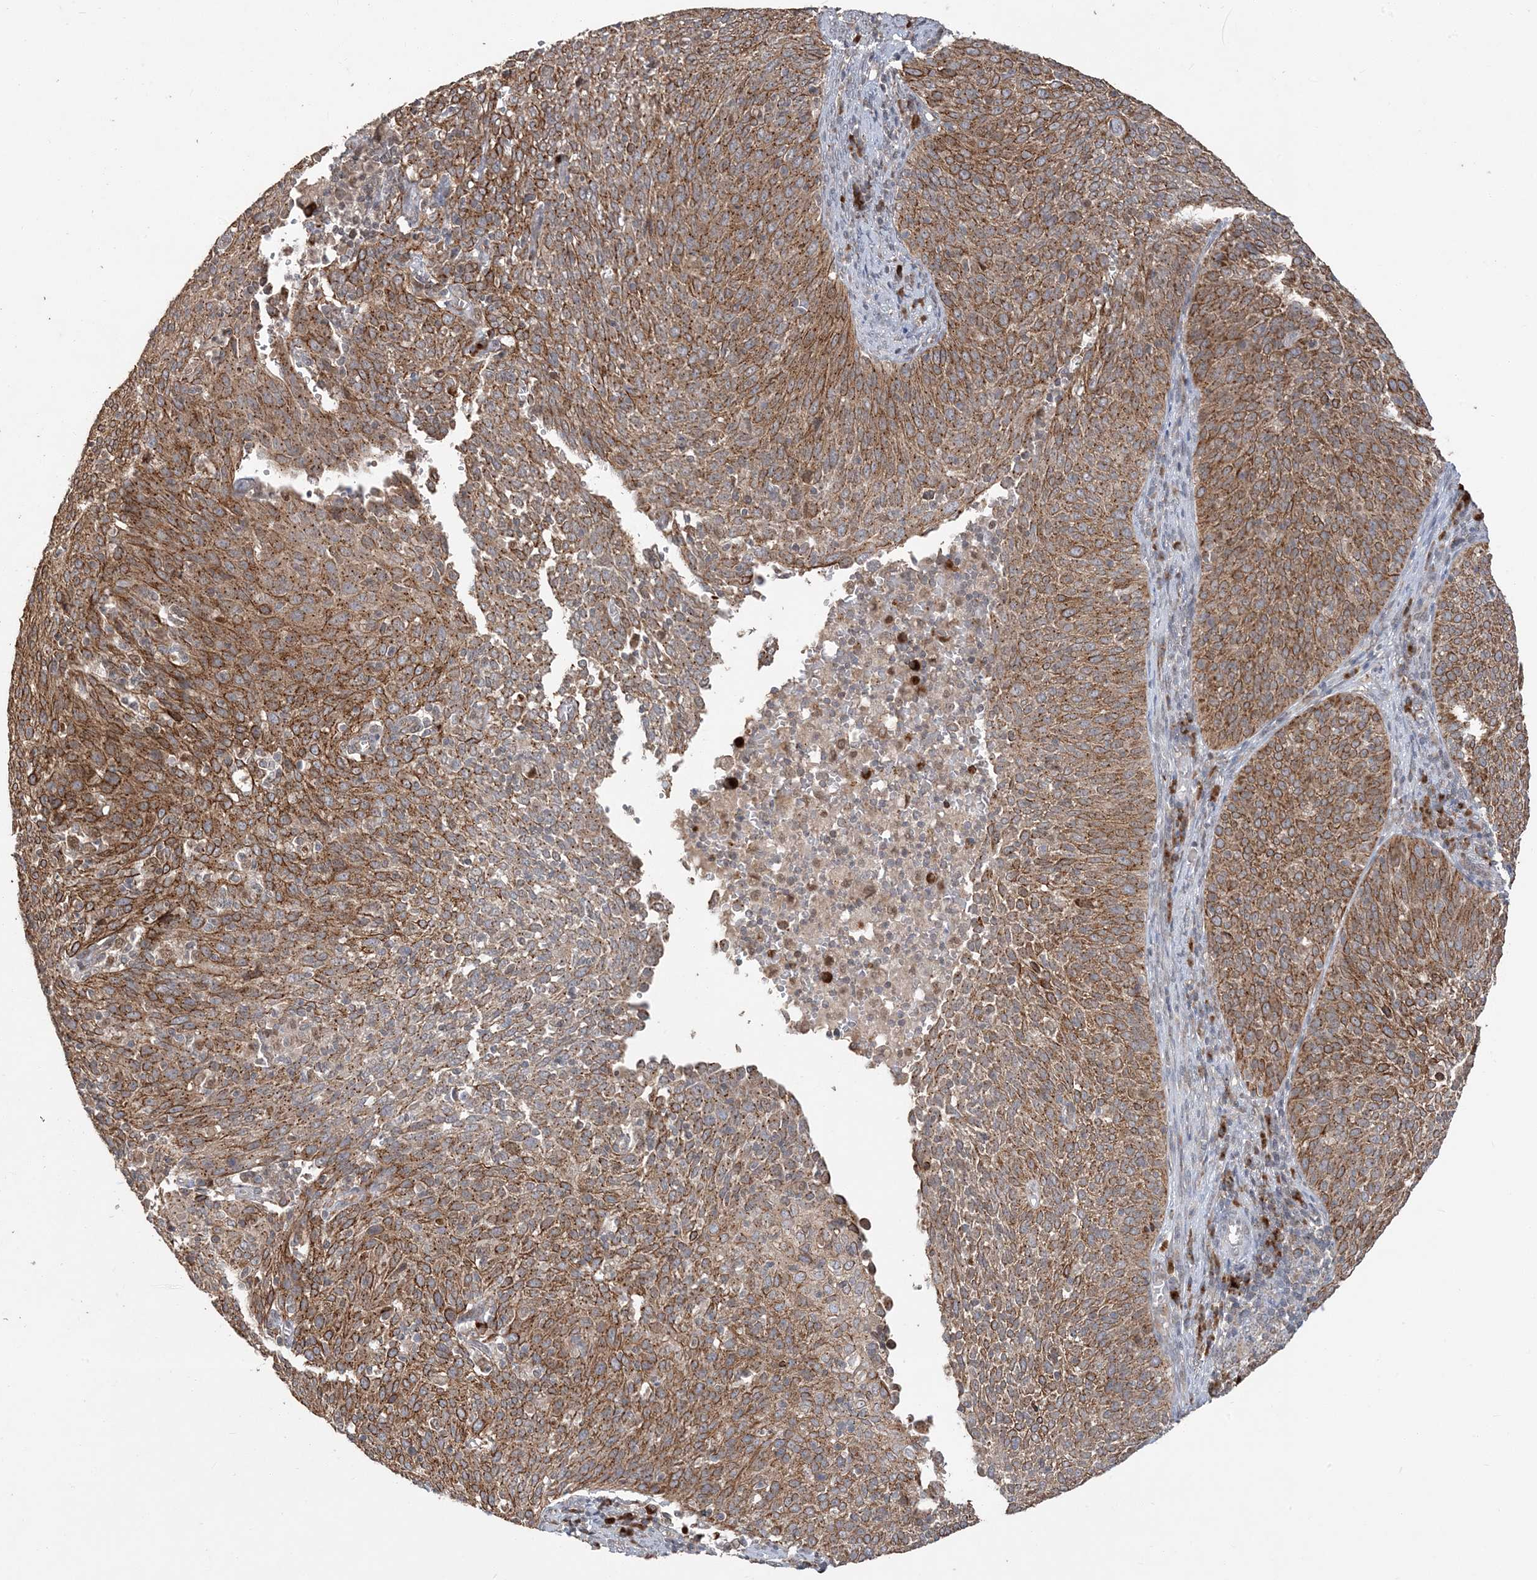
{"staining": {"intensity": "strong", "quantity": ">75%", "location": "cytoplasmic/membranous"}, "tissue": "cervical cancer", "cell_type": "Tumor cells", "image_type": "cancer", "snomed": [{"axis": "morphology", "description": "Squamous cell carcinoma, NOS"}, {"axis": "topography", "description": "Cervix"}], "caption": "Immunohistochemical staining of cervical cancer (squamous cell carcinoma) displays high levels of strong cytoplasmic/membranous protein expression in about >75% of tumor cells. (DAB IHC, brown staining for protein, blue staining for nuclei).", "gene": "RER1", "patient": {"sex": "female", "age": 38}}